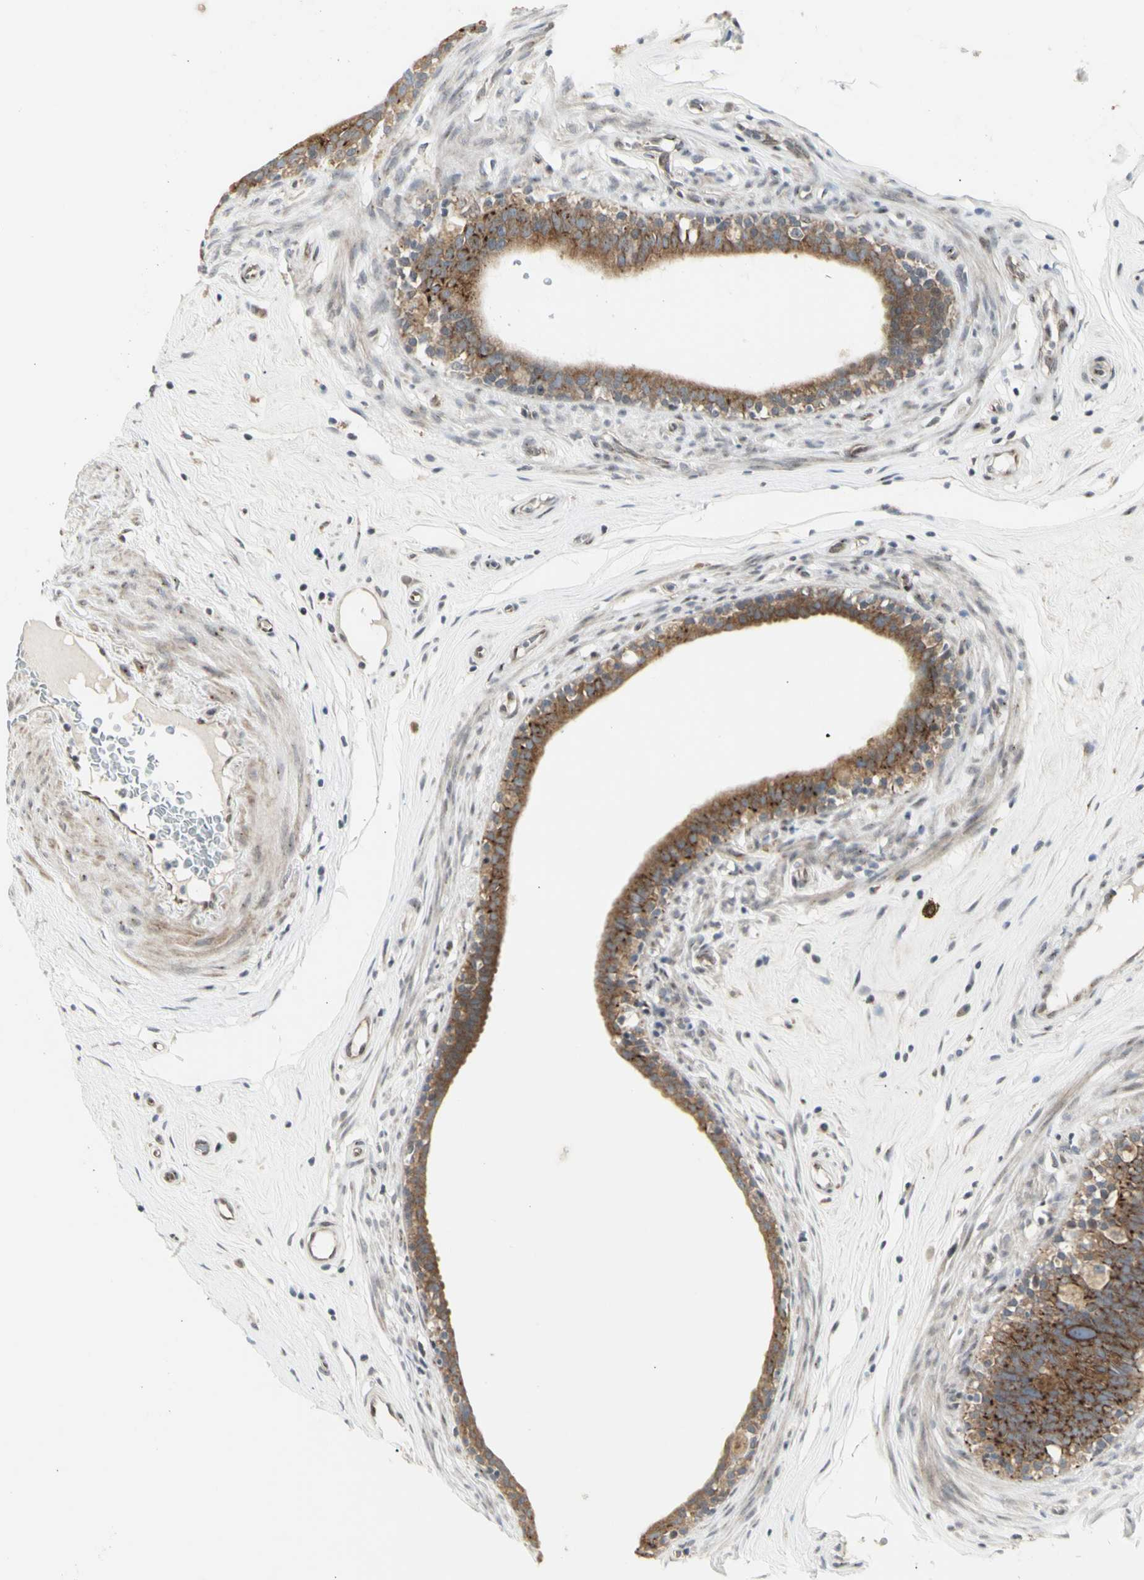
{"staining": {"intensity": "strong", "quantity": ">75%", "location": "cytoplasmic/membranous"}, "tissue": "epididymis", "cell_type": "Glandular cells", "image_type": "normal", "snomed": [{"axis": "morphology", "description": "Normal tissue, NOS"}, {"axis": "morphology", "description": "Inflammation, NOS"}, {"axis": "topography", "description": "Epididymis"}], "caption": "Immunohistochemistry micrograph of unremarkable epididymis: epididymis stained using immunohistochemistry reveals high levels of strong protein expression localized specifically in the cytoplasmic/membranous of glandular cells, appearing as a cytoplasmic/membranous brown color.", "gene": "DHRS7B", "patient": {"sex": "male", "age": 84}}